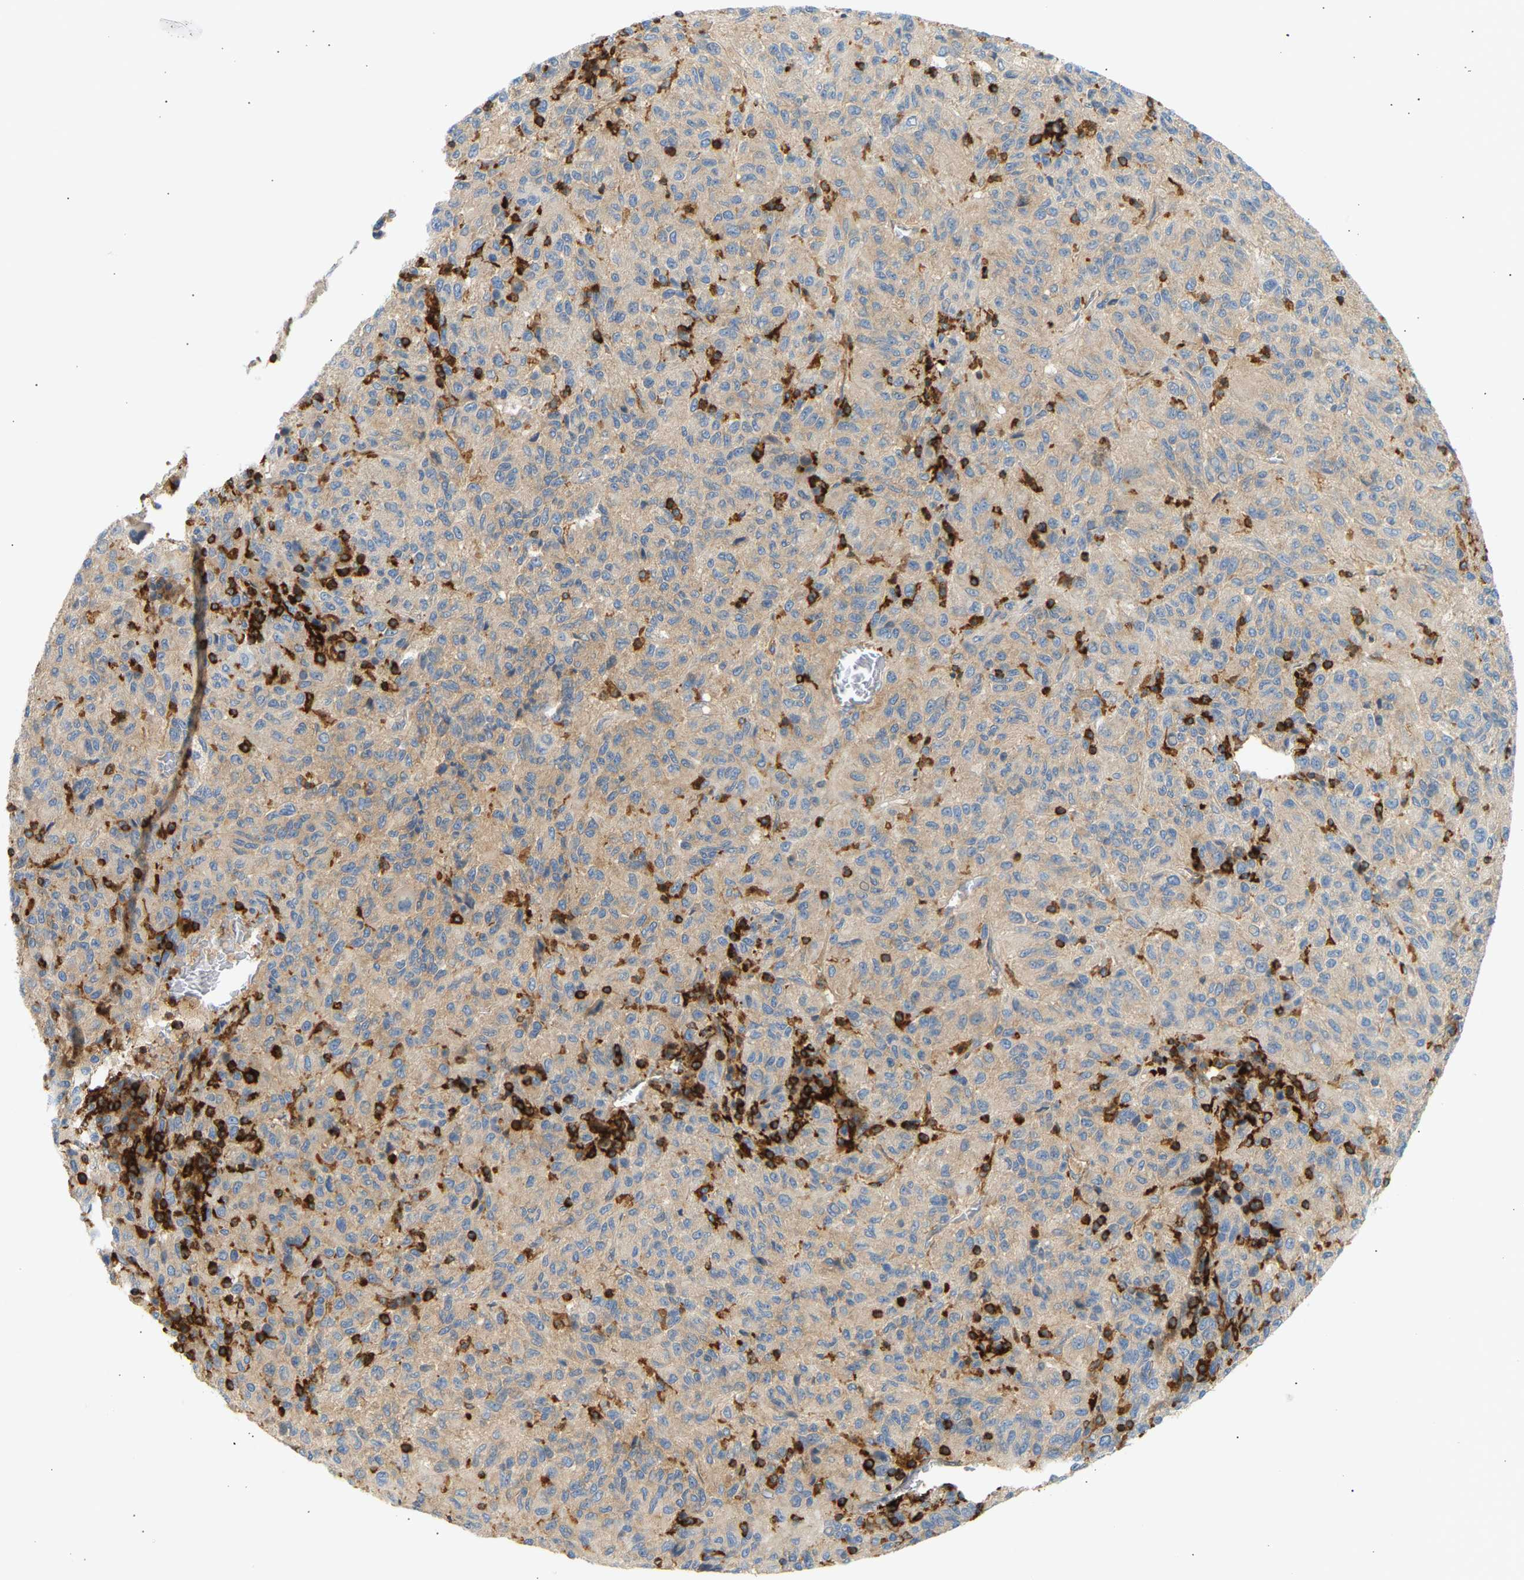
{"staining": {"intensity": "weak", "quantity": ">75%", "location": "cytoplasmic/membranous"}, "tissue": "melanoma", "cell_type": "Tumor cells", "image_type": "cancer", "snomed": [{"axis": "morphology", "description": "Malignant melanoma, Metastatic site"}, {"axis": "topography", "description": "Lung"}], "caption": "Immunohistochemistry (DAB) staining of malignant melanoma (metastatic site) shows weak cytoplasmic/membranous protein staining in about >75% of tumor cells.", "gene": "FNBP1", "patient": {"sex": "male", "age": 64}}